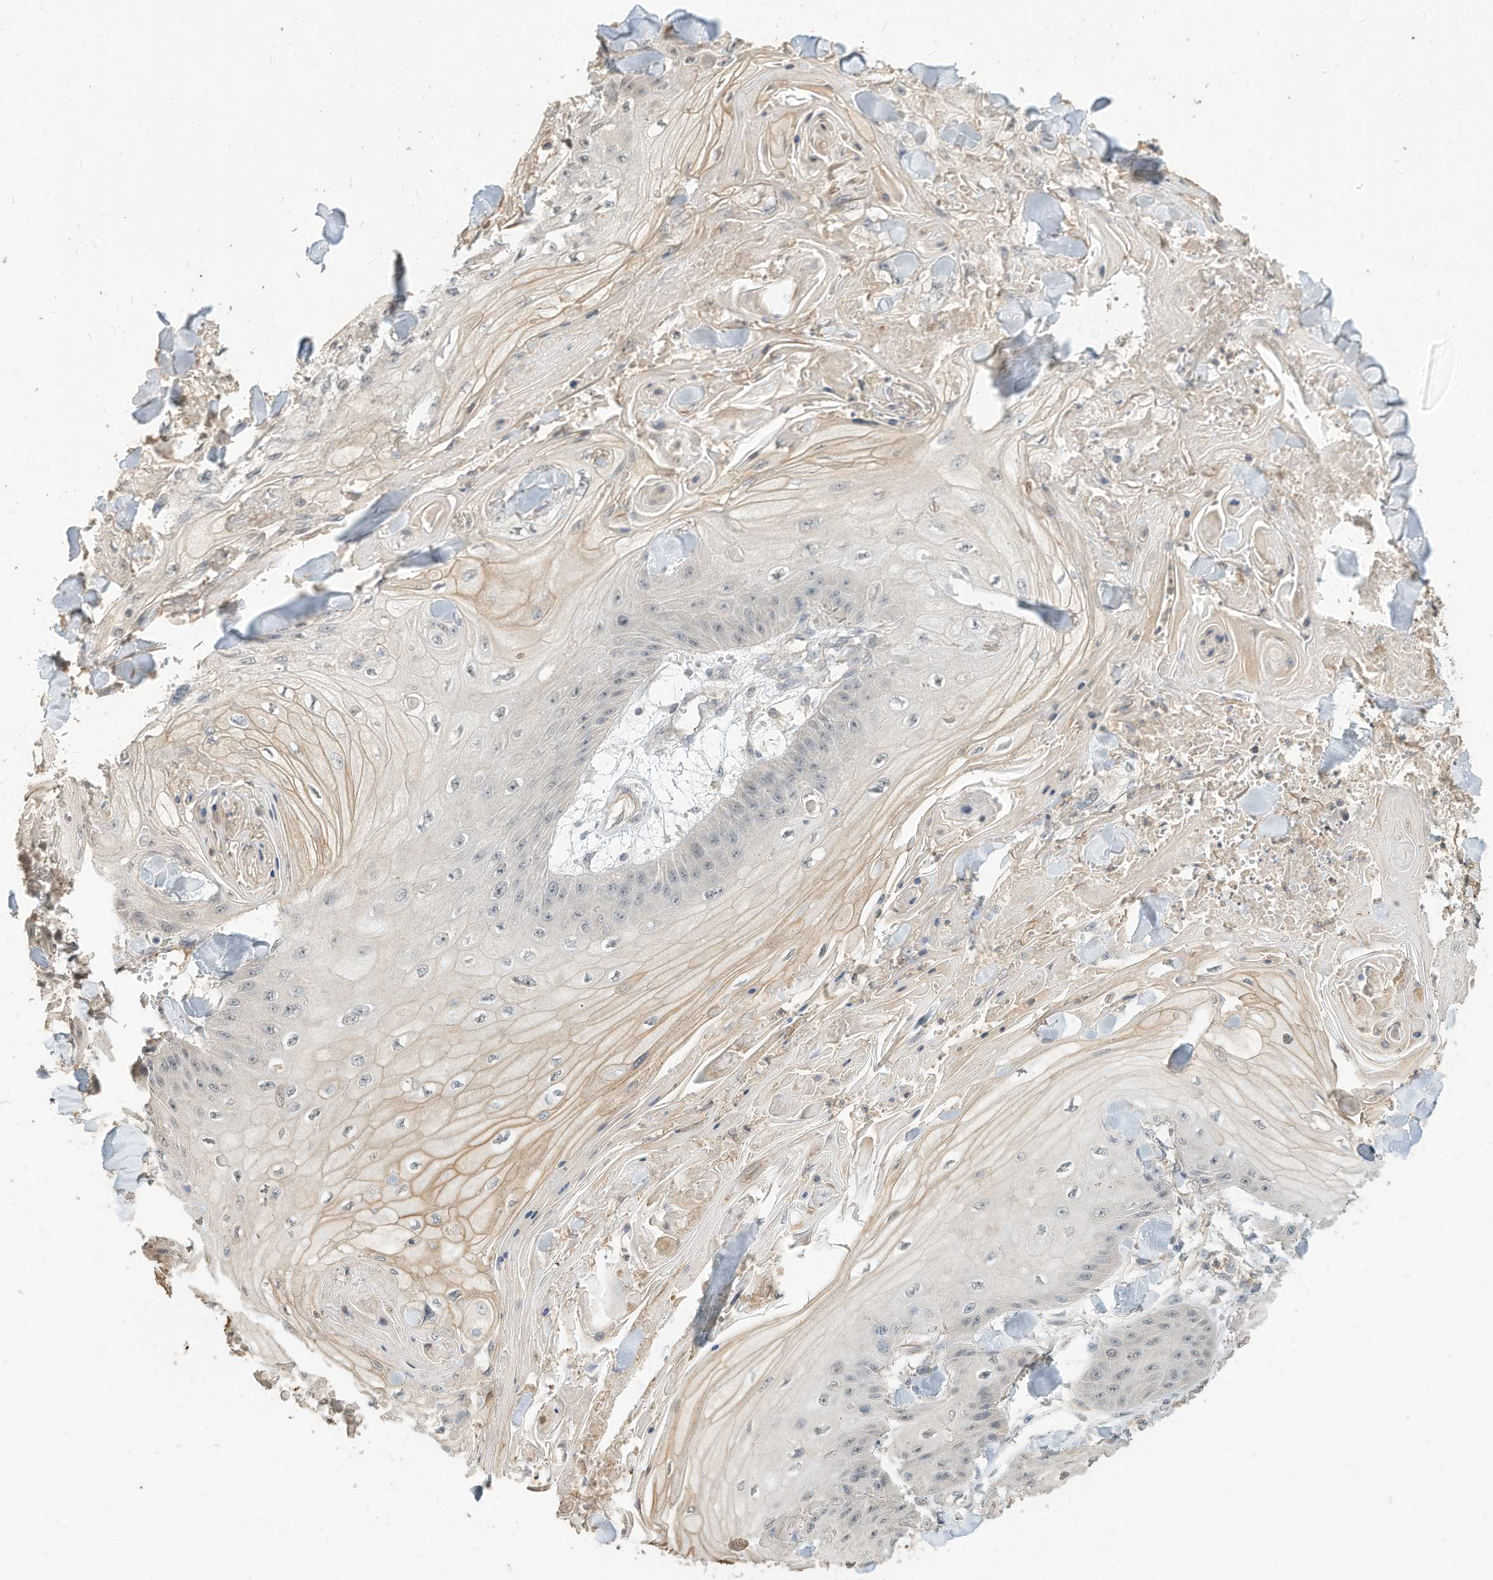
{"staining": {"intensity": "weak", "quantity": "<25%", "location": "nuclear"}, "tissue": "skin cancer", "cell_type": "Tumor cells", "image_type": "cancer", "snomed": [{"axis": "morphology", "description": "Squamous cell carcinoma, NOS"}, {"axis": "topography", "description": "Skin"}], "caption": "Tumor cells show no significant protein staining in skin cancer (squamous cell carcinoma).", "gene": "OFD1", "patient": {"sex": "male", "age": 74}}